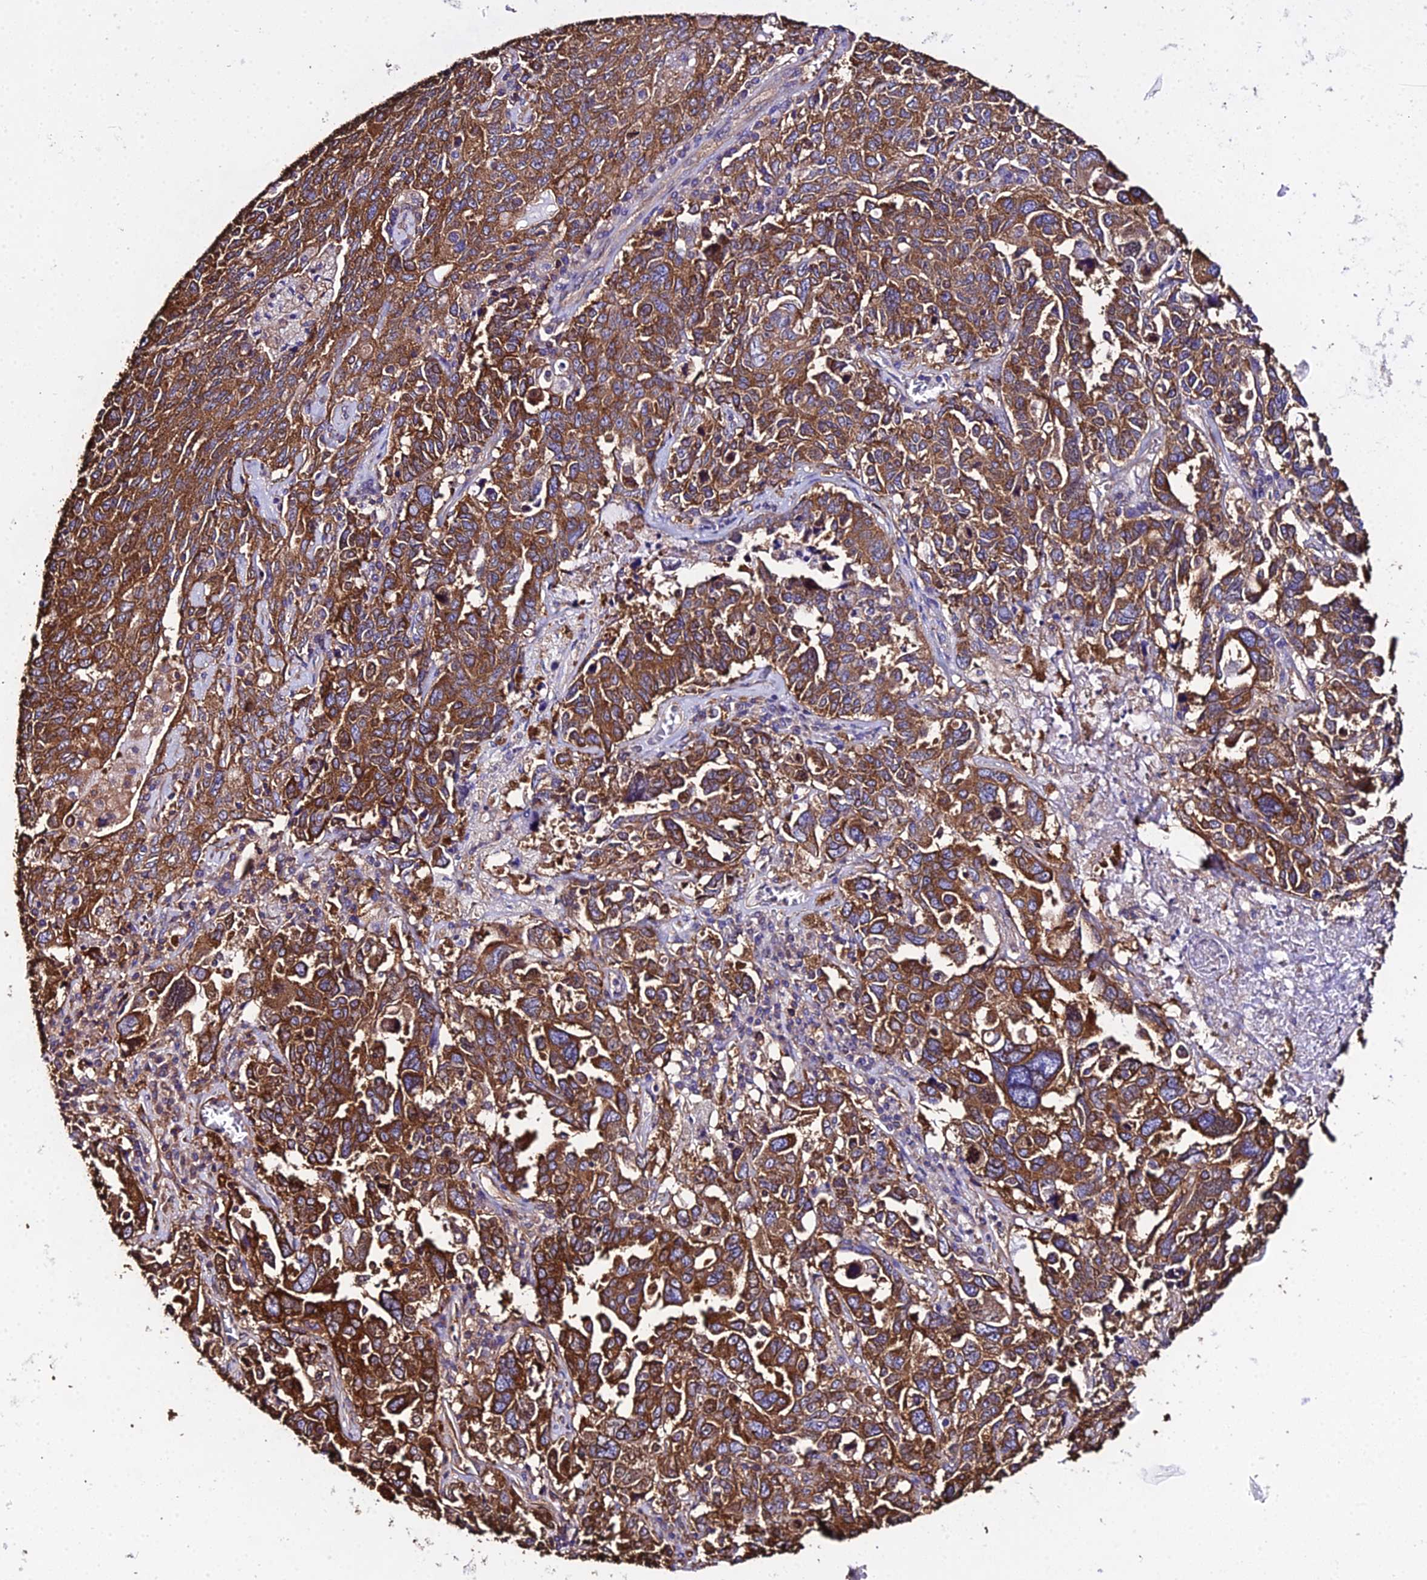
{"staining": {"intensity": "strong", "quantity": ">75%", "location": "cytoplasmic/membranous"}, "tissue": "ovarian cancer", "cell_type": "Tumor cells", "image_type": "cancer", "snomed": [{"axis": "morphology", "description": "Carcinoma, endometroid"}, {"axis": "topography", "description": "Ovary"}], "caption": "Ovarian cancer stained with DAB (3,3'-diaminobenzidine) immunohistochemistry exhibits high levels of strong cytoplasmic/membranous staining in about >75% of tumor cells.", "gene": "TUBA3D", "patient": {"sex": "female", "age": 62}}